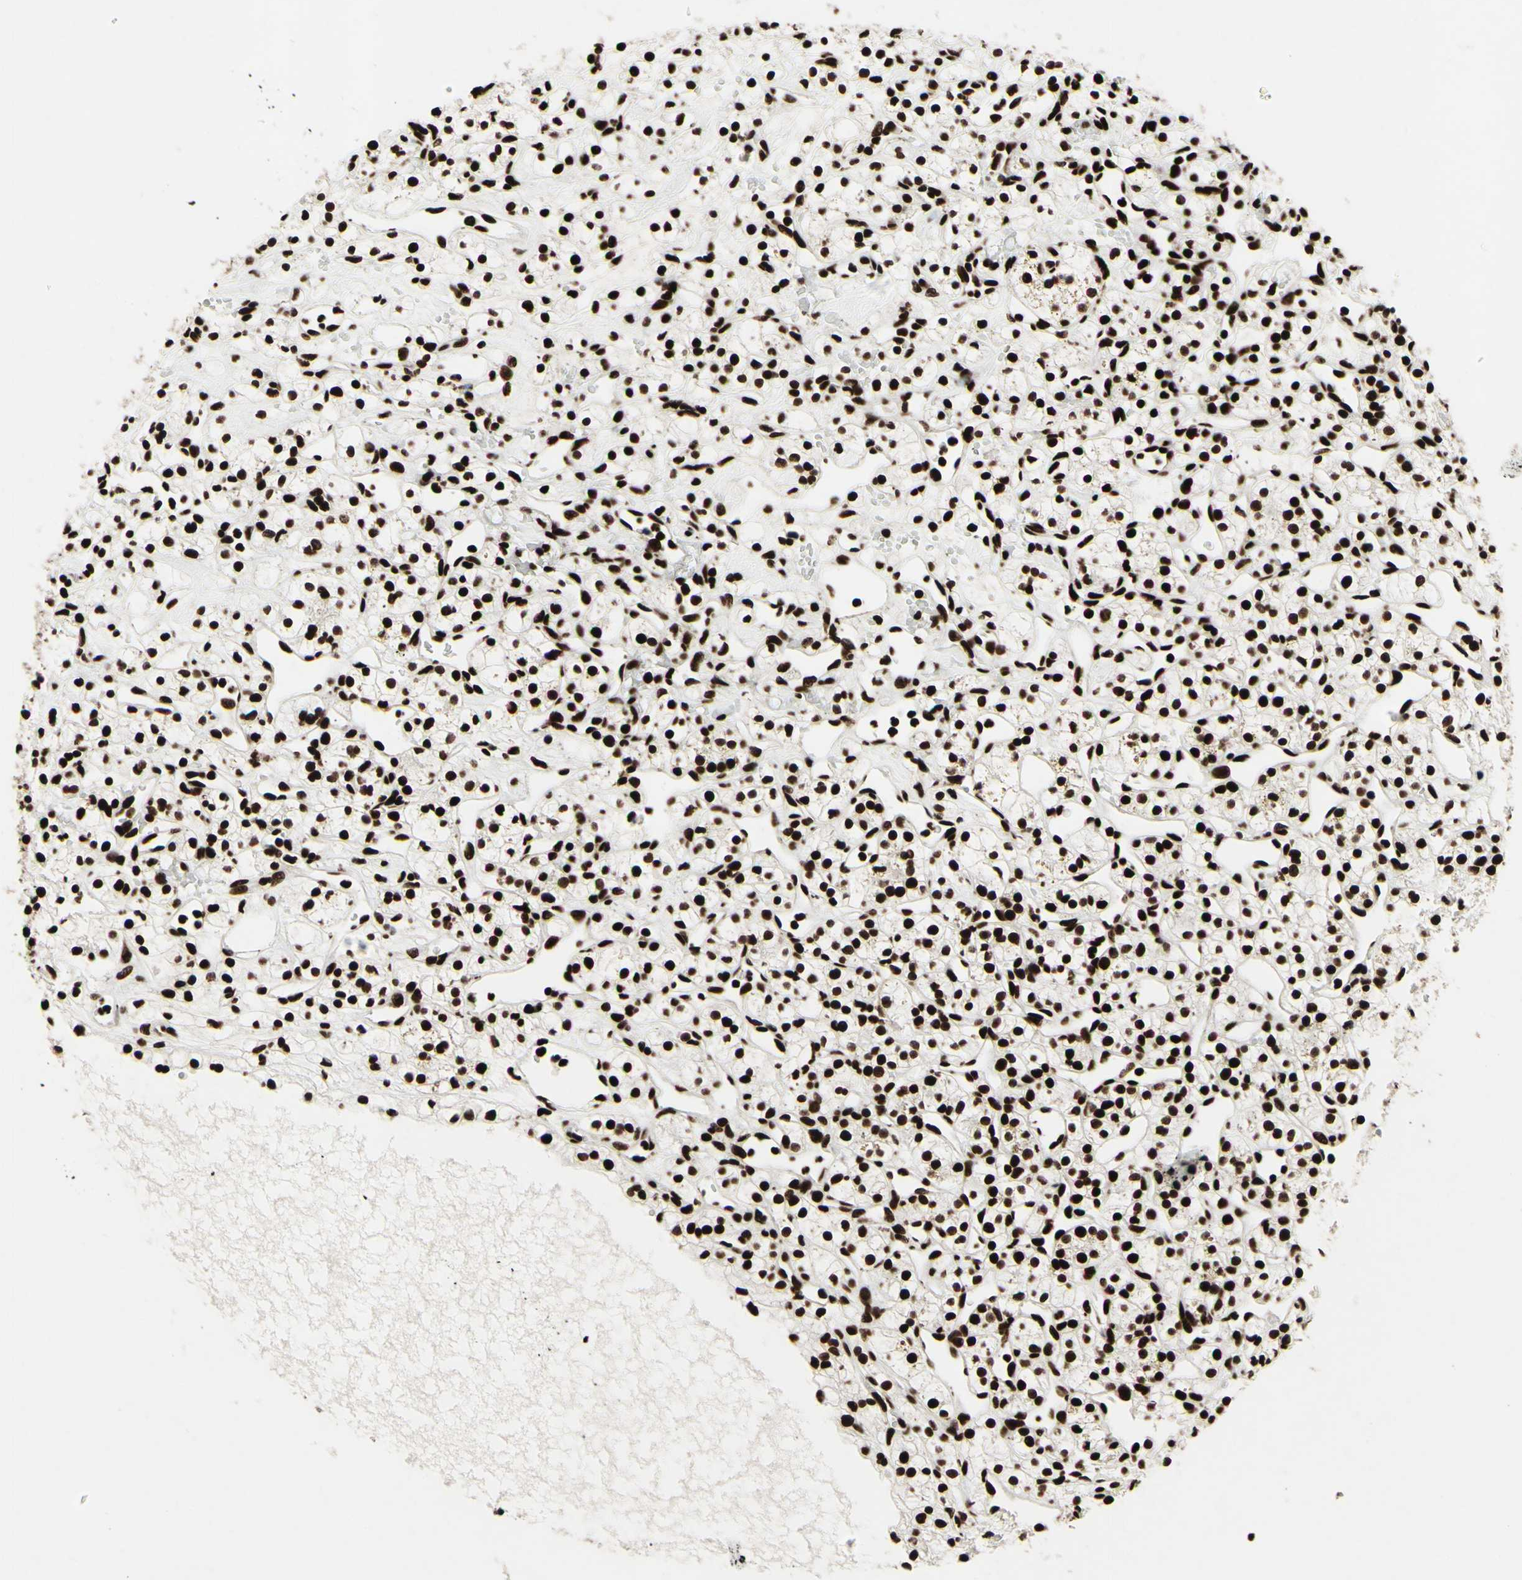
{"staining": {"intensity": "strong", "quantity": ">75%", "location": "nuclear"}, "tissue": "renal cancer", "cell_type": "Tumor cells", "image_type": "cancer", "snomed": [{"axis": "morphology", "description": "Adenocarcinoma, NOS"}, {"axis": "topography", "description": "Kidney"}], "caption": "A high-resolution photomicrograph shows immunohistochemistry staining of renal cancer (adenocarcinoma), which exhibits strong nuclear expression in approximately >75% of tumor cells.", "gene": "U2AF2", "patient": {"sex": "female", "age": 60}}